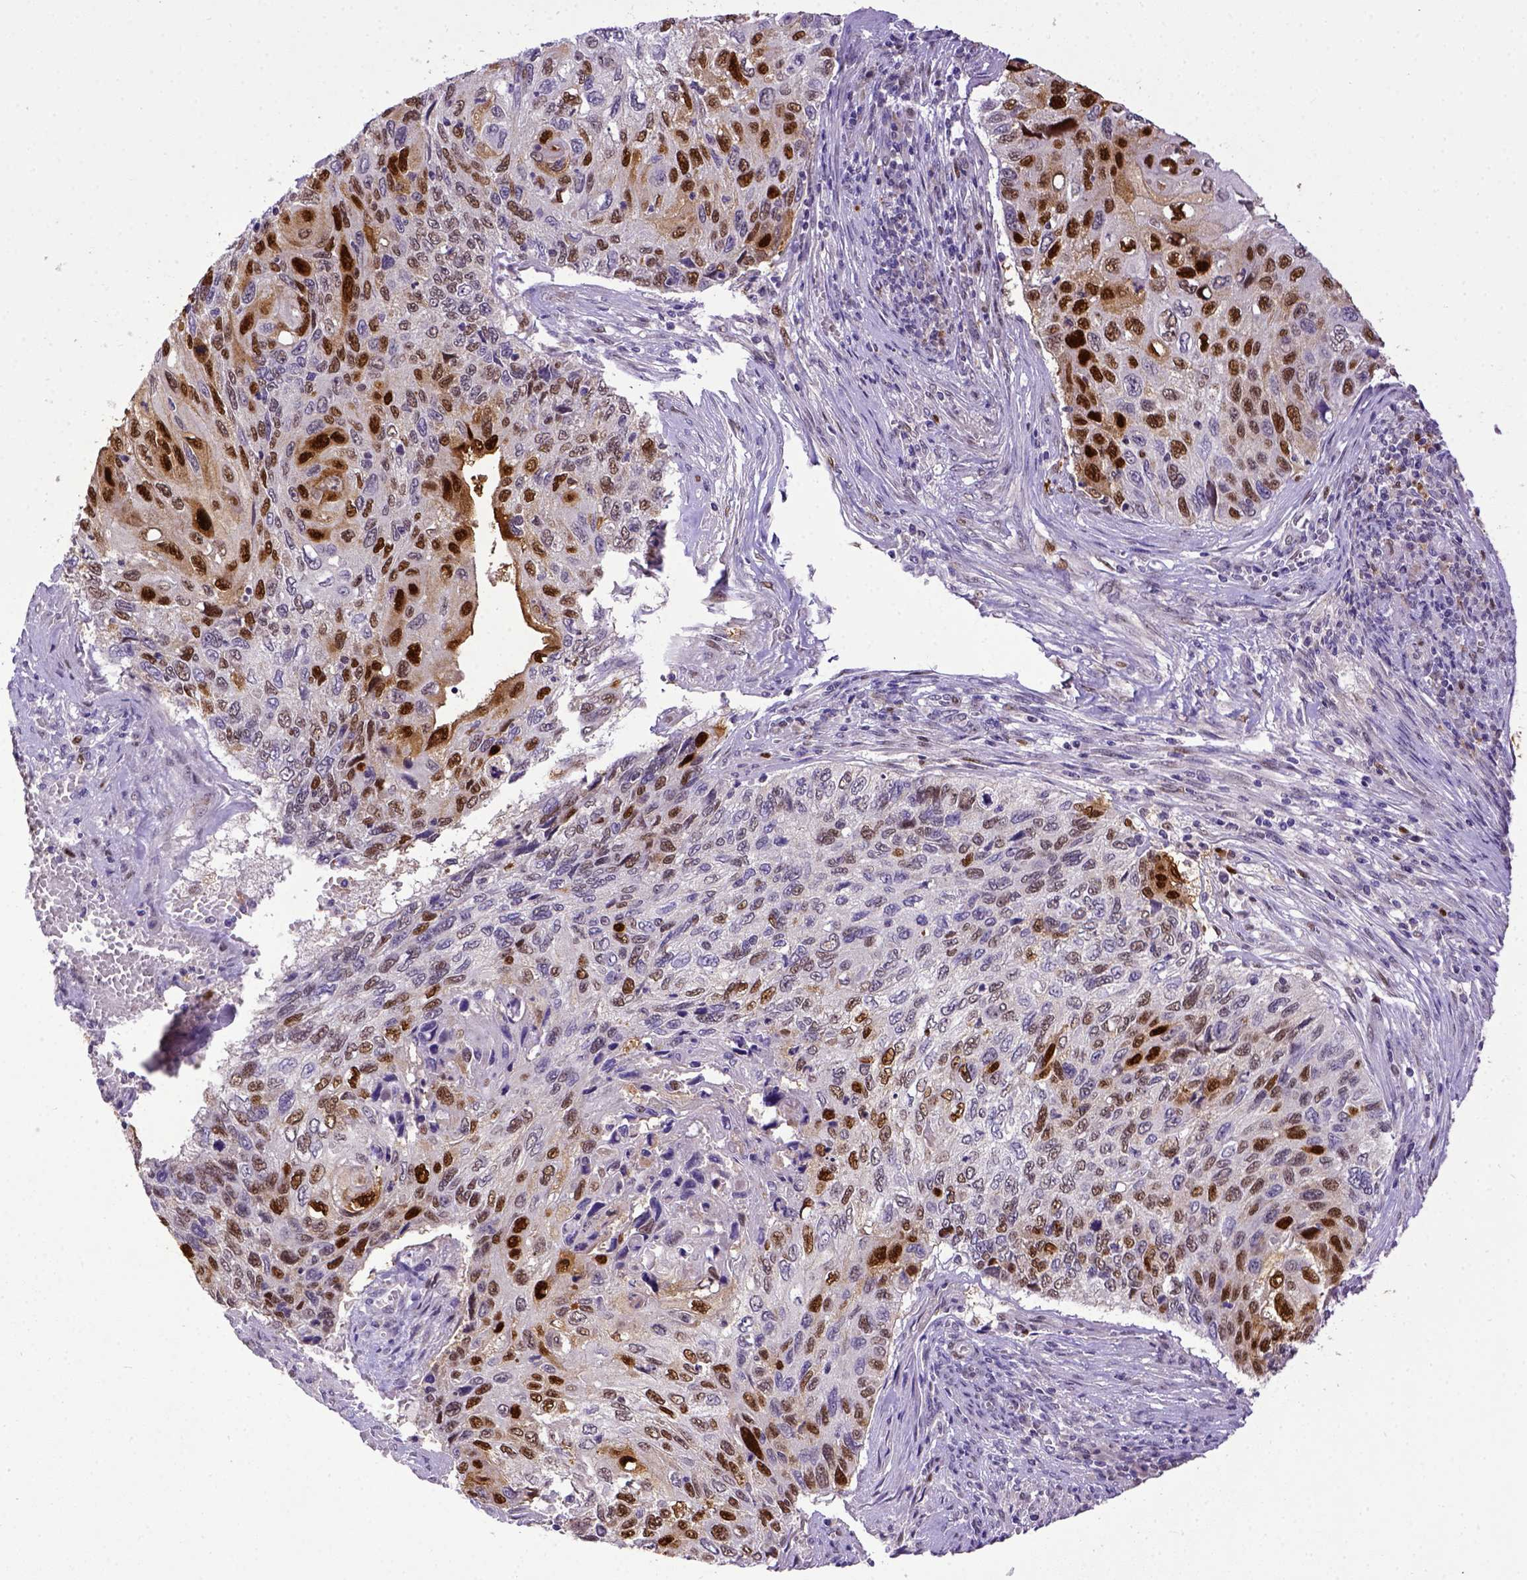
{"staining": {"intensity": "strong", "quantity": "25%-75%", "location": "nuclear"}, "tissue": "cervical cancer", "cell_type": "Tumor cells", "image_type": "cancer", "snomed": [{"axis": "morphology", "description": "Squamous cell carcinoma, NOS"}, {"axis": "topography", "description": "Cervix"}], "caption": "Immunohistochemical staining of human squamous cell carcinoma (cervical) demonstrates strong nuclear protein positivity in about 25%-75% of tumor cells.", "gene": "CDKN1A", "patient": {"sex": "female", "age": 70}}